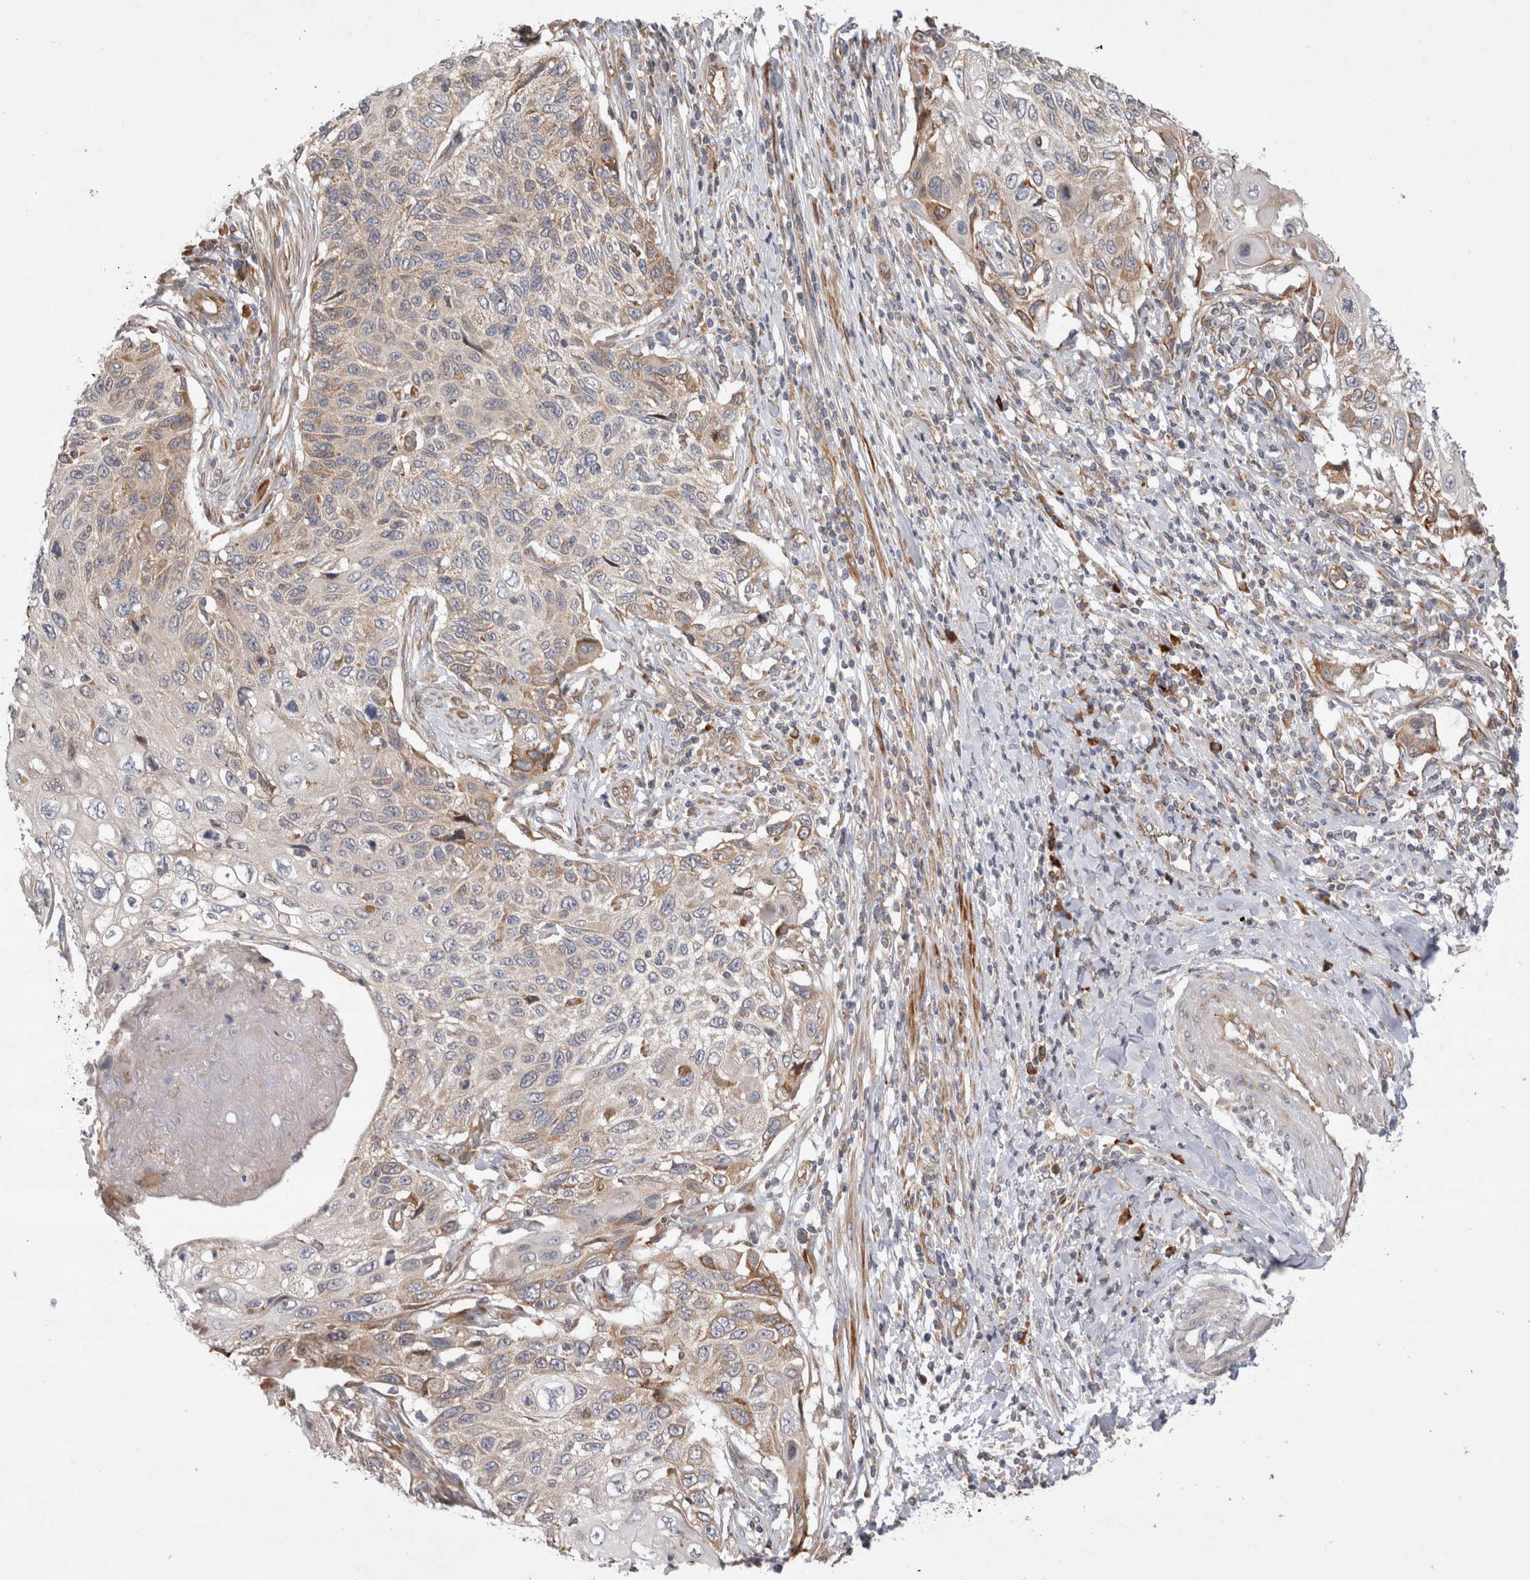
{"staining": {"intensity": "moderate", "quantity": "<25%", "location": "cytoplasmic/membranous"}, "tissue": "cervical cancer", "cell_type": "Tumor cells", "image_type": "cancer", "snomed": [{"axis": "morphology", "description": "Squamous cell carcinoma, NOS"}, {"axis": "topography", "description": "Cervix"}], "caption": "IHC (DAB (3,3'-diaminobenzidine)) staining of cervical cancer (squamous cell carcinoma) shows moderate cytoplasmic/membranous protein positivity in about <25% of tumor cells. (DAB (3,3'-diaminobenzidine) IHC, brown staining for protein, blue staining for nuclei).", "gene": "PDCD10", "patient": {"sex": "female", "age": 70}}